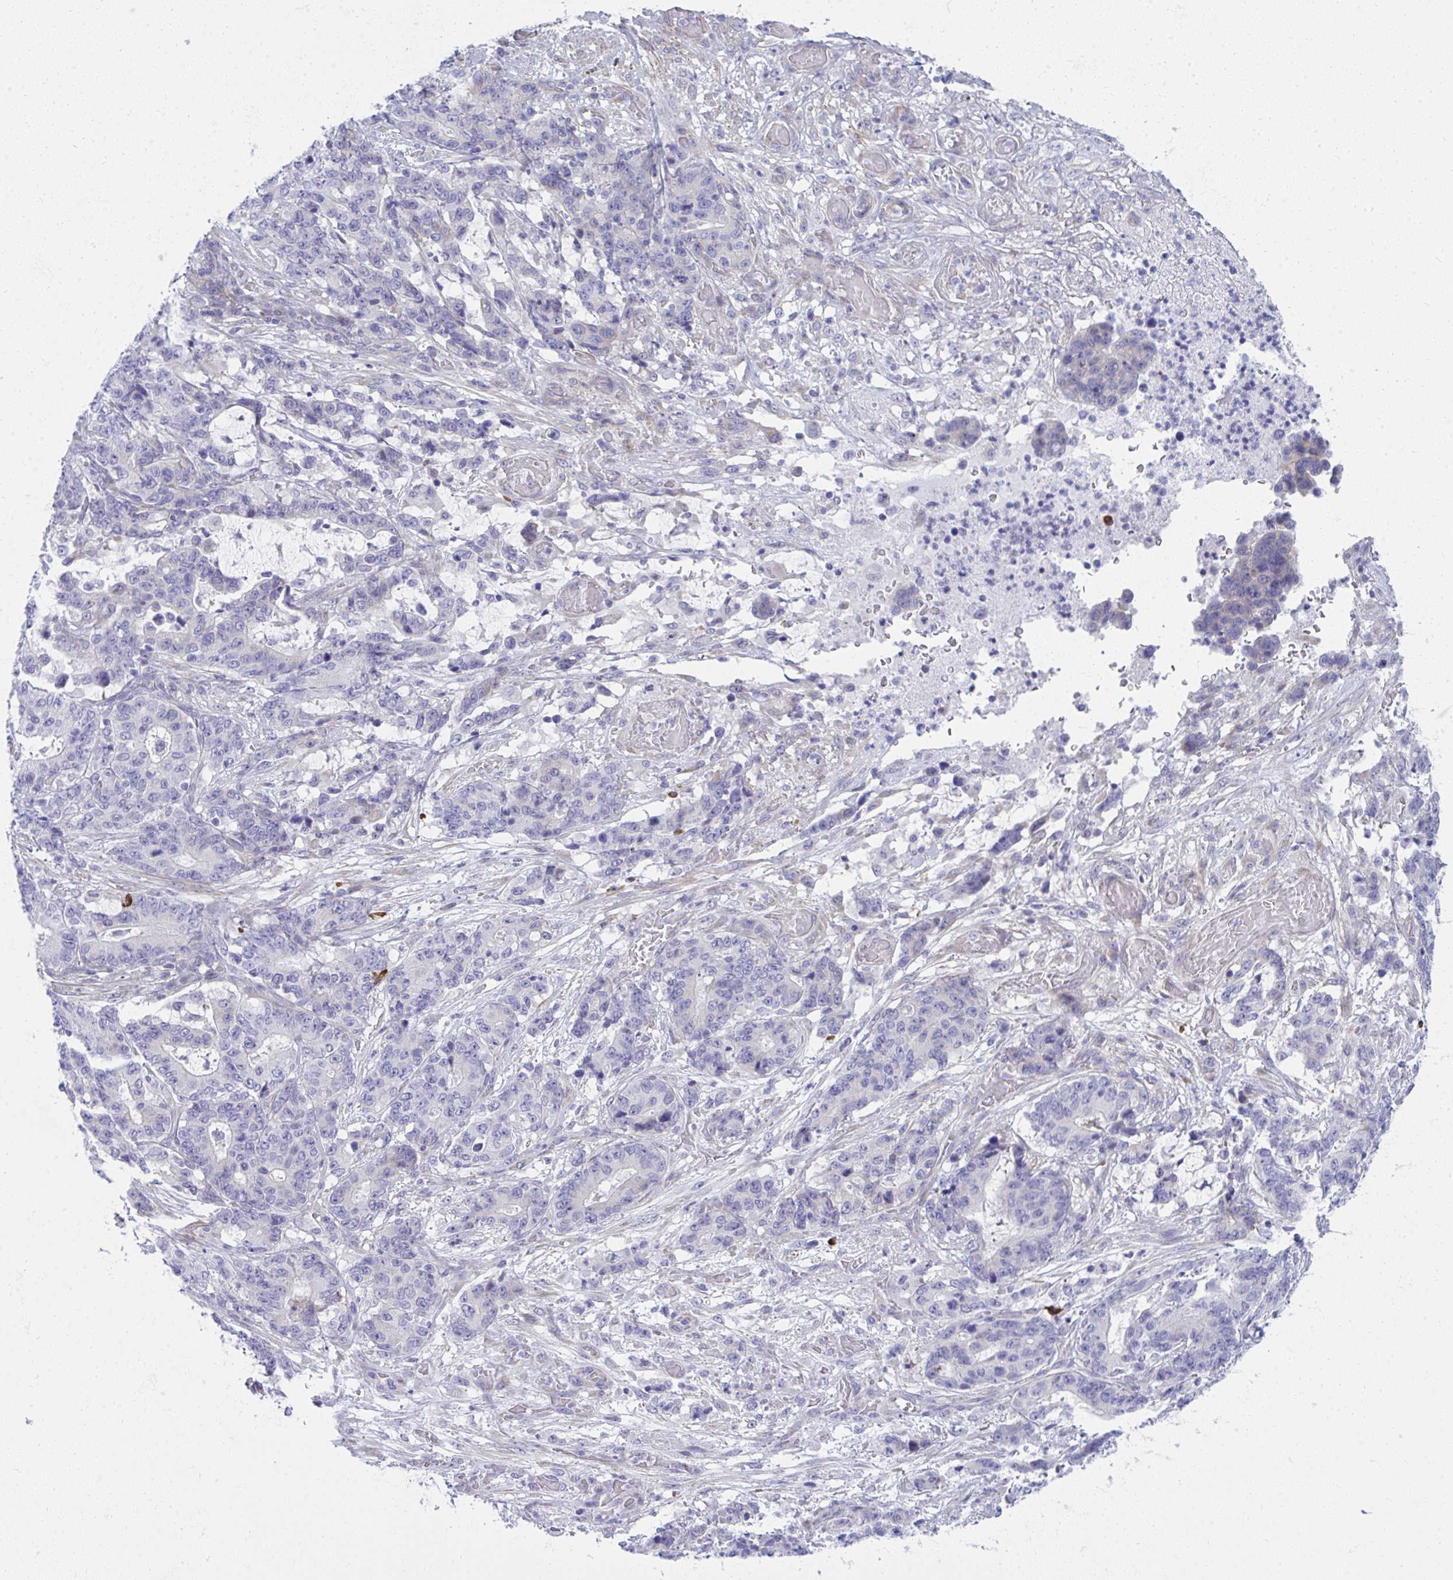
{"staining": {"intensity": "negative", "quantity": "none", "location": "none"}, "tissue": "stomach cancer", "cell_type": "Tumor cells", "image_type": "cancer", "snomed": [{"axis": "morphology", "description": "Normal tissue, NOS"}, {"axis": "morphology", "description": "Adenocarcinoma, NOS"}, {"axis": "topography", "description": "Stomach"}], "caption": "Protein analysis of stomach adenocarcinoma shows no significant expression in tumor cells.", "gene": "PUS7L", "patient": {"sex": "female", "age": 64}}